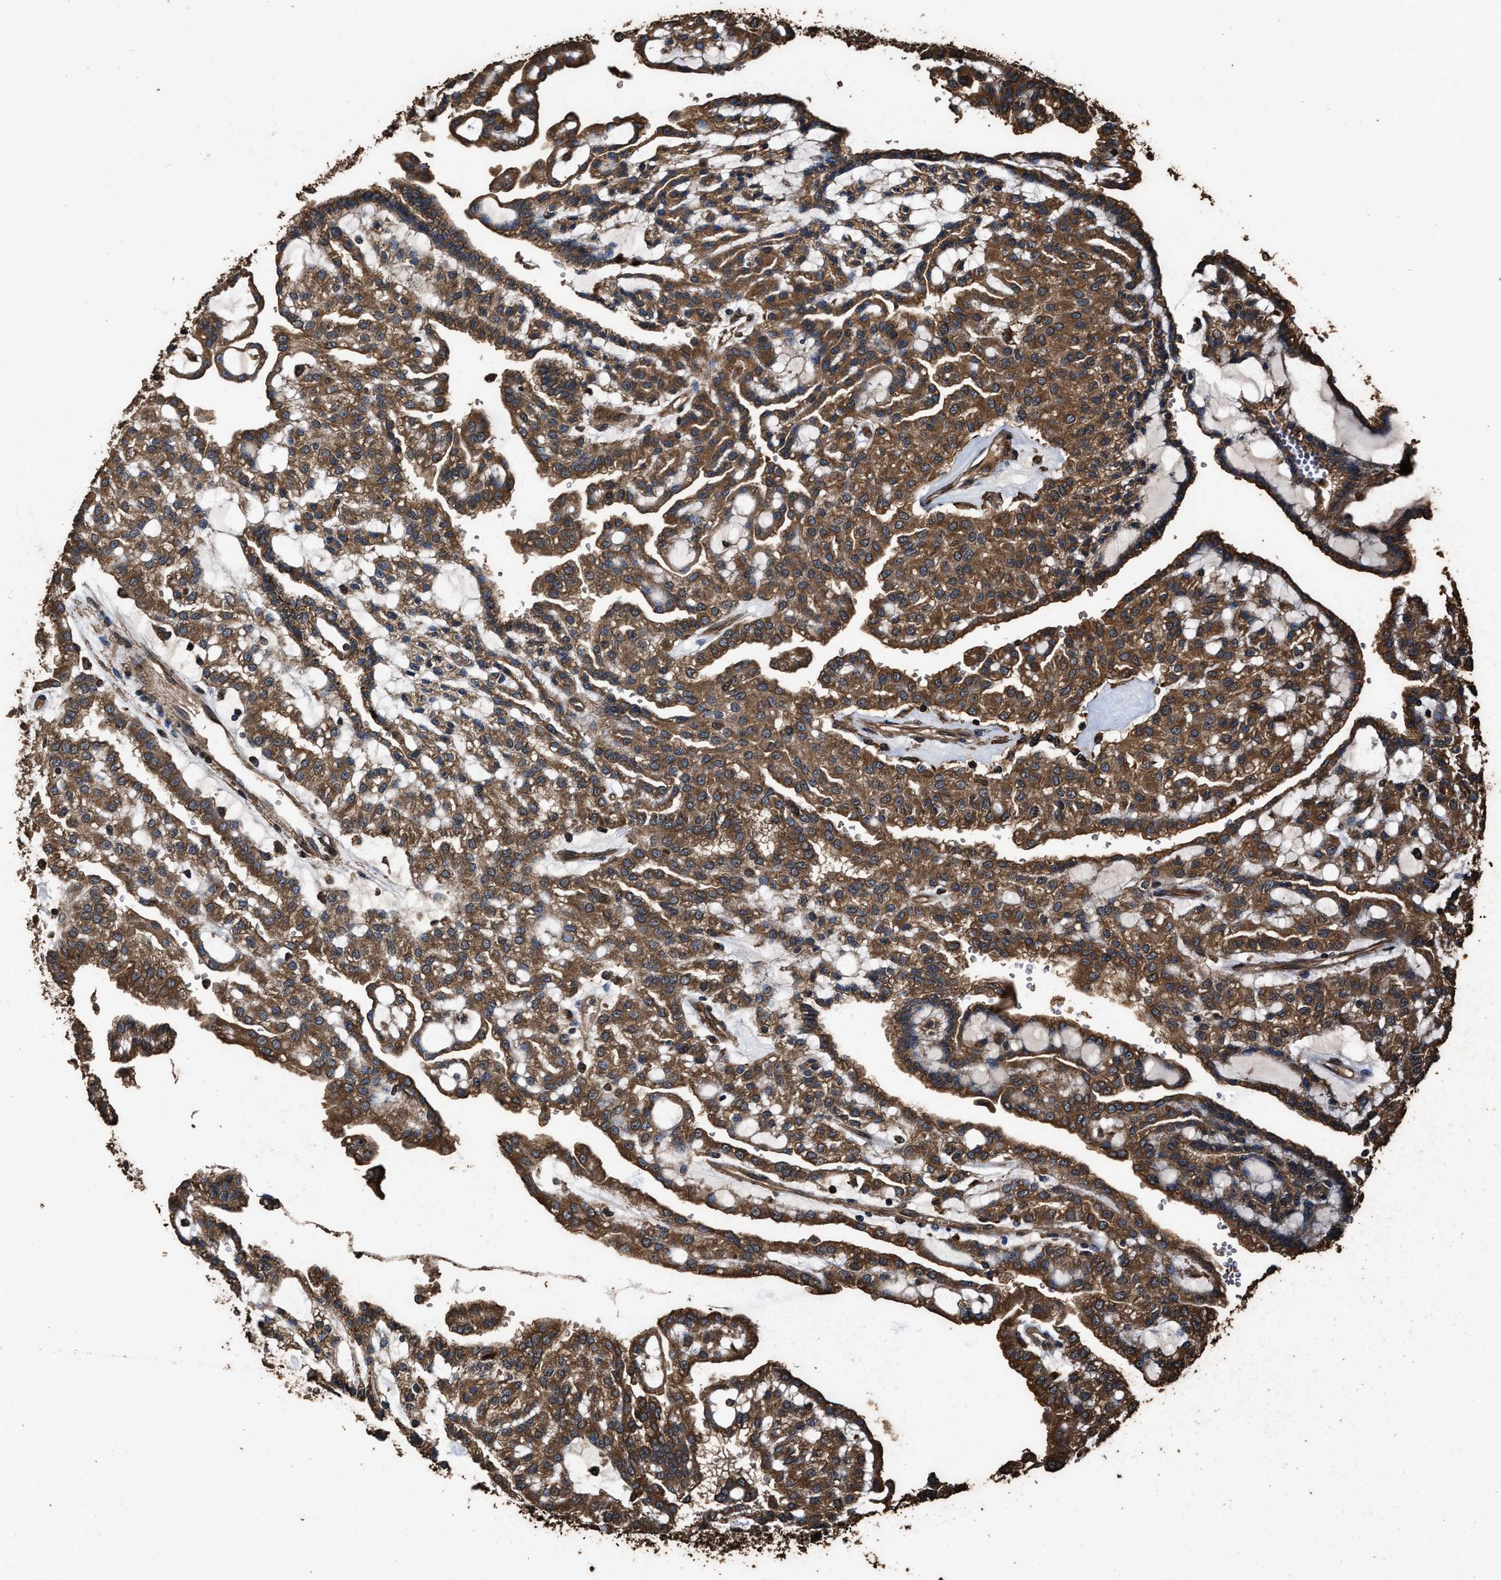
{"staining": {"intensity": "strong", "quantity": ">75%", "location": "cytoplasmic/membranous"}, "tissue": "renal cancer", "cell_type": "Tumor cells", "image_type": "cancer", "snomed": [{"axis": "morphology", "description": "Adenocarcinoma, NOS"}, {"axis": "topography", "description": "Kidney"}], "caption": "Strong cytoplasmic/membranous positivity for a protein is seen in about >75% of tumor cells of renal cancer (adenocarcinoma) using IHC.", "gene": "ZMYND19", "patient": {"sex": "male", "age": 63}}